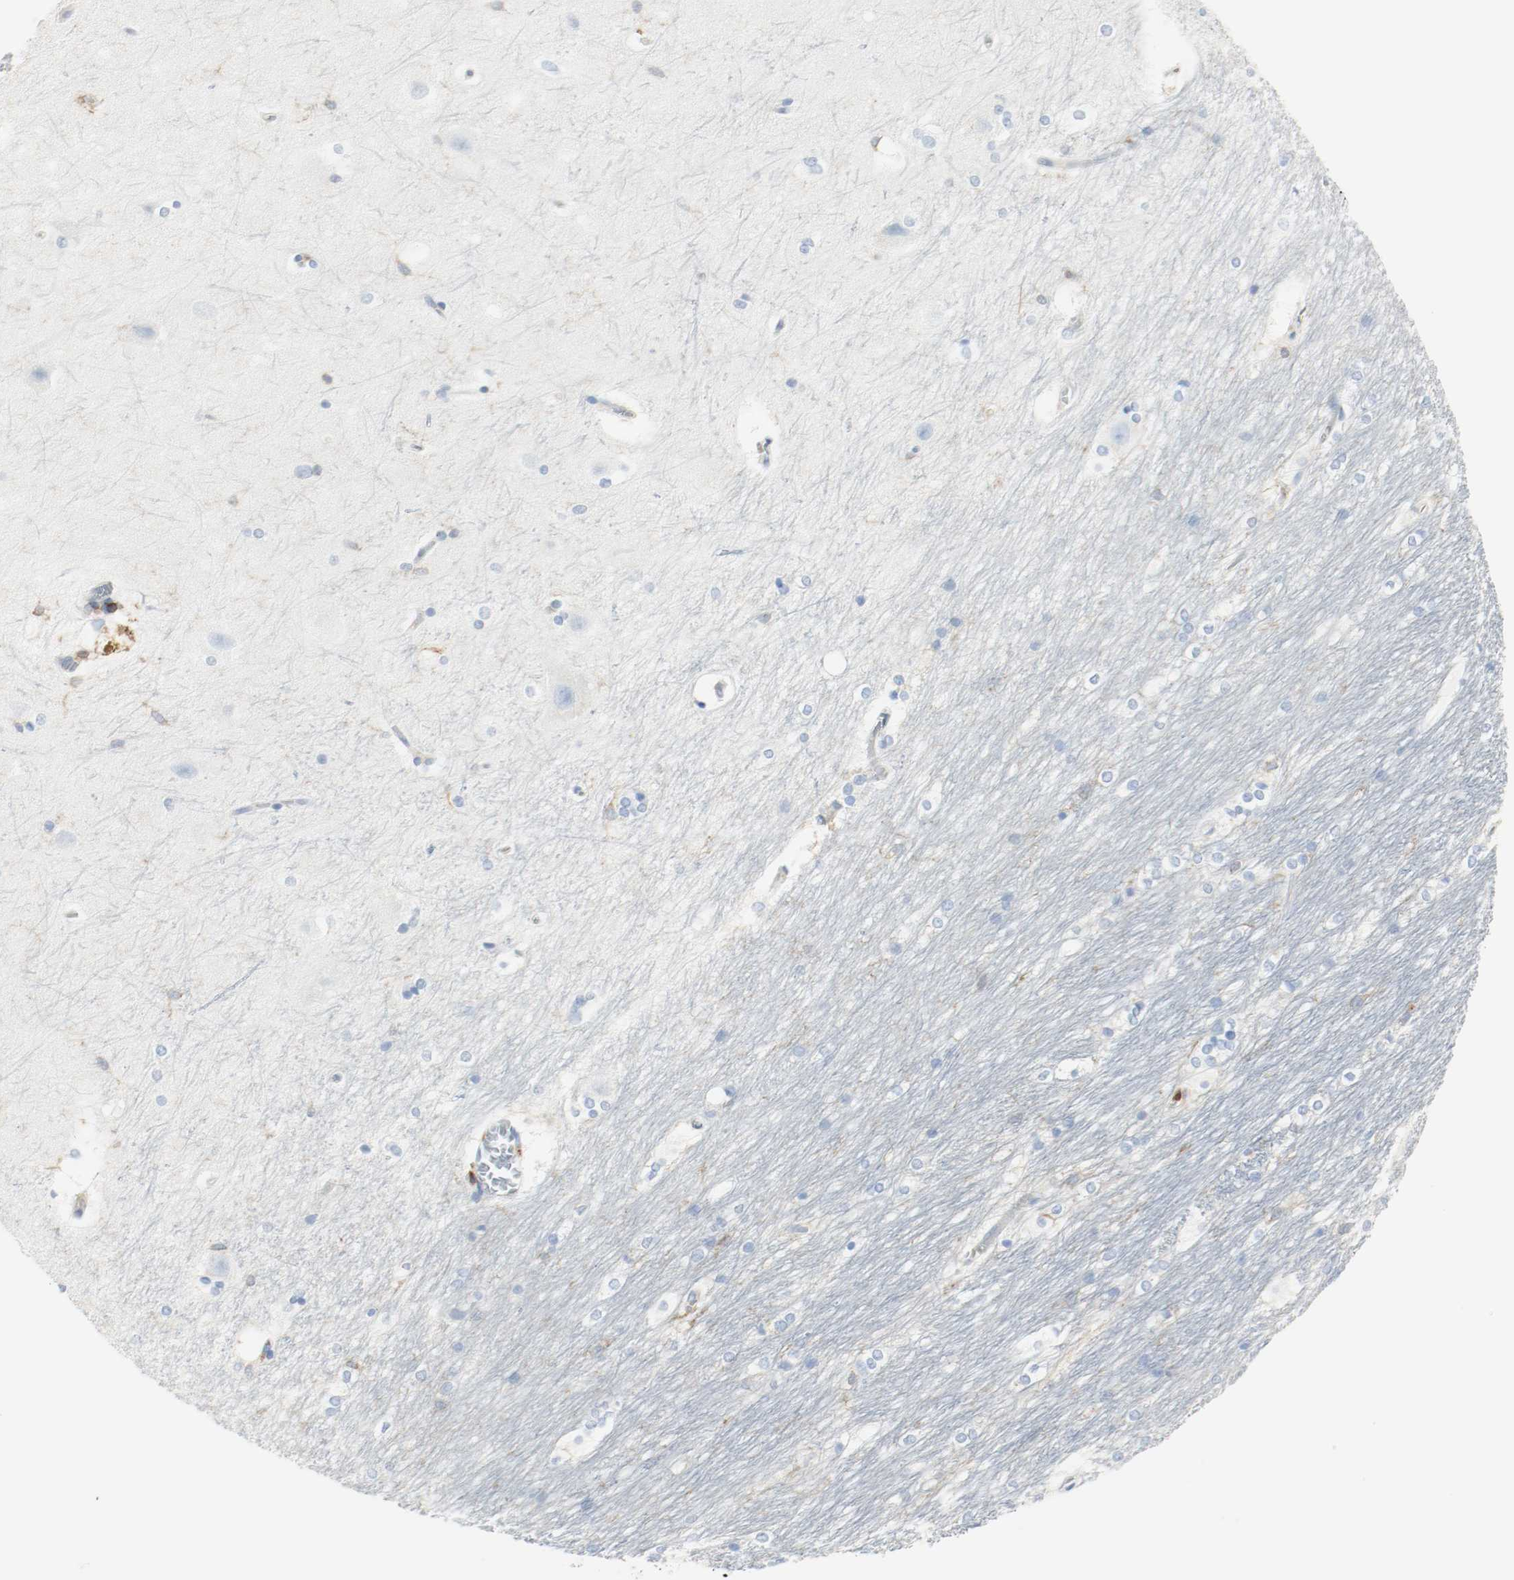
{"staining": {"intensity": "negative", "quantity": "none", "location": "none"}, "tissue": "hippocampus", "cell_type": "Glial cells", "image_type": "normal", "snomed": [{"axis": "morphology", "description": "Normal tissue, NOS"}, {"axis": "topography", "description": "Hippocampus"}], "caption": "Histopathology image shows no protein expression in glial cells of normal hippocampus. (DAB (3,3'-diaminobenzidine) IHC visualized using brightfield microscopy, high magnification).", "gene": "ARPC1B", "patient": {"sex": "female", "age": 19}}